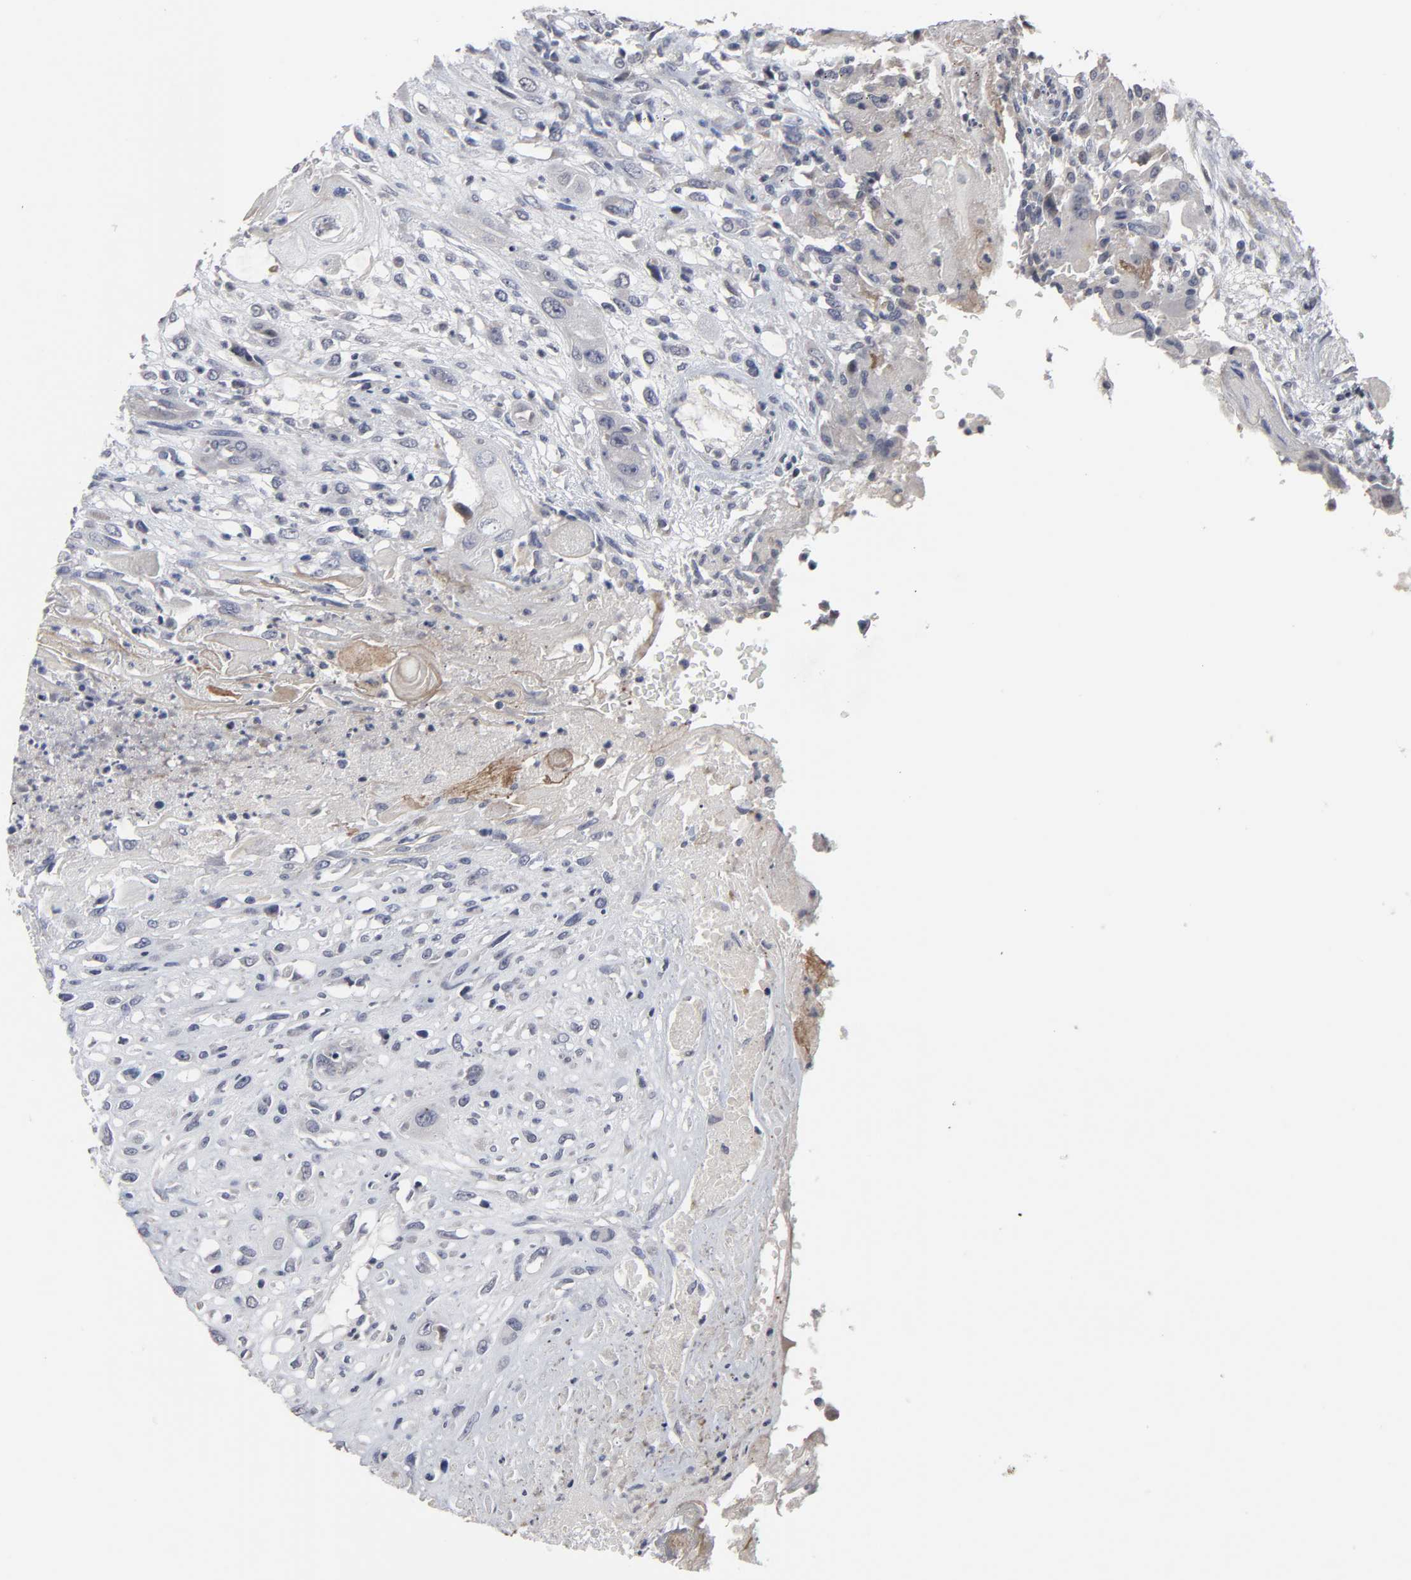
{"staining": {"intensity": "negative", "quantity": "none", "location": "none"}, "tissue": "head and neck cancer", "cell_type": "Tumor cells", "image_type": "cancer", "snomed": [{"axis": "morphology", "description": "Necrosis, NOS"}, {"axis": "morphology", "description": "Neoplasm, malignant, NOS"}, {"axis": "topography", "description": "Salivary gland"}, {"axis": "topography", "description": "Head-Neck"}], "caption": "Immunohistochemistry (IHC) image of head and neck malignant neoplasm stained for a protein (brown), which demonstrates no positivity in tumor cells. (DAB (3,3'-diaminobenzidine) immunohistochemistry (IHC), high magnification).", "gene": "HNF4A", "patient": {"sex": "male", "age": 43}}